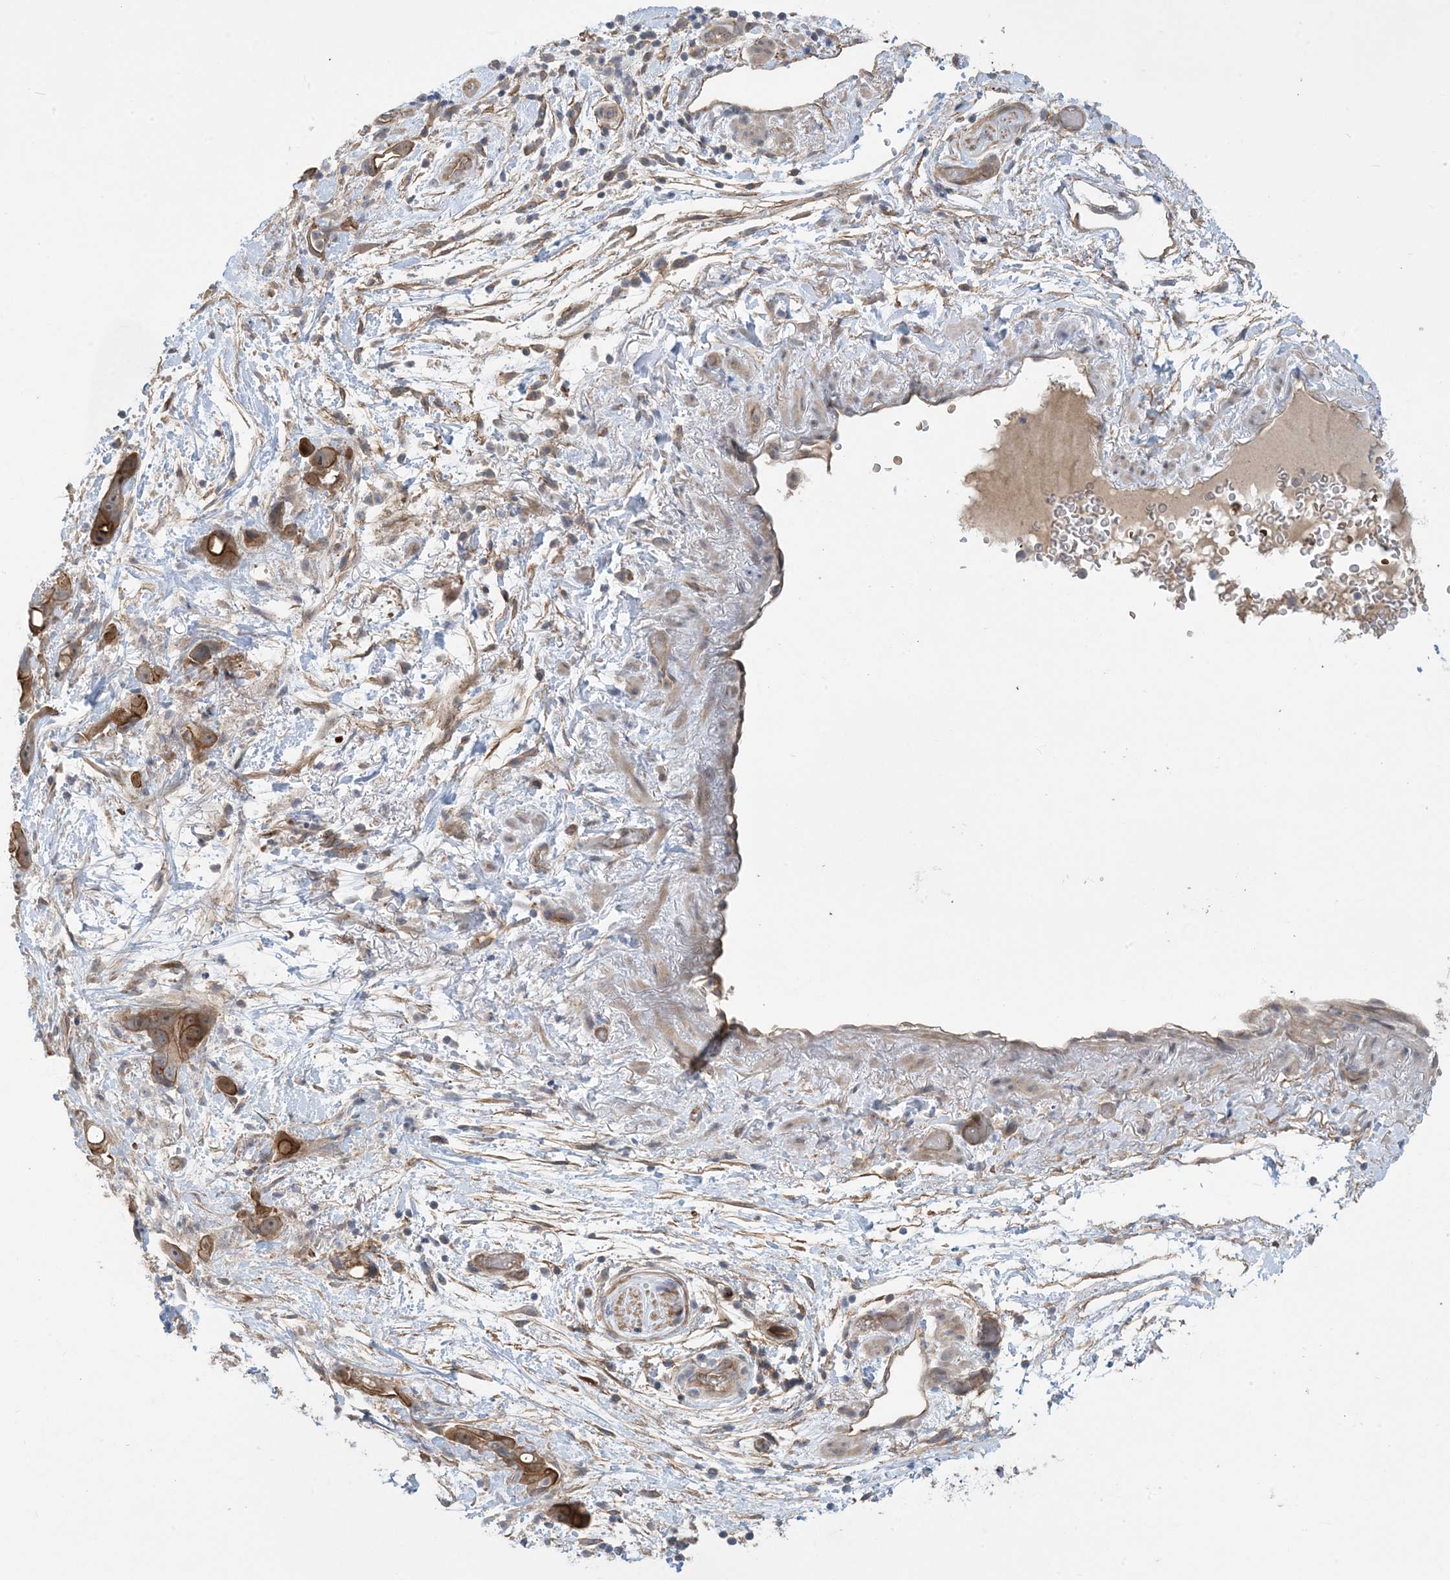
{"staining": {"intensity": "moderate", "quantity": ">75%", "location": "cytoplasmic/membranous"}, "tissue": "pancreatic cancer", "cell_type": "Tumor cells", "image_type": "cancer", "snomed": [{"axis": "morphology", "description": "Normal tissue, NOS"}, {"axis": "morphology", "description": "Adenocarcinoma, NOS"}, {"axis": "topography", "description": "Pancreas"}], "caption": "This image reveals adenocarcinoma (pancreatic) stained with immunohistochemistry to label a protein in brown. The cytoplasmic/membranous of tumor cells show moderate positivity for the protein. Nuclei are counter-stained blue.", "gene": "AOC1", "patient": {"sex": "female", "age": 68}}